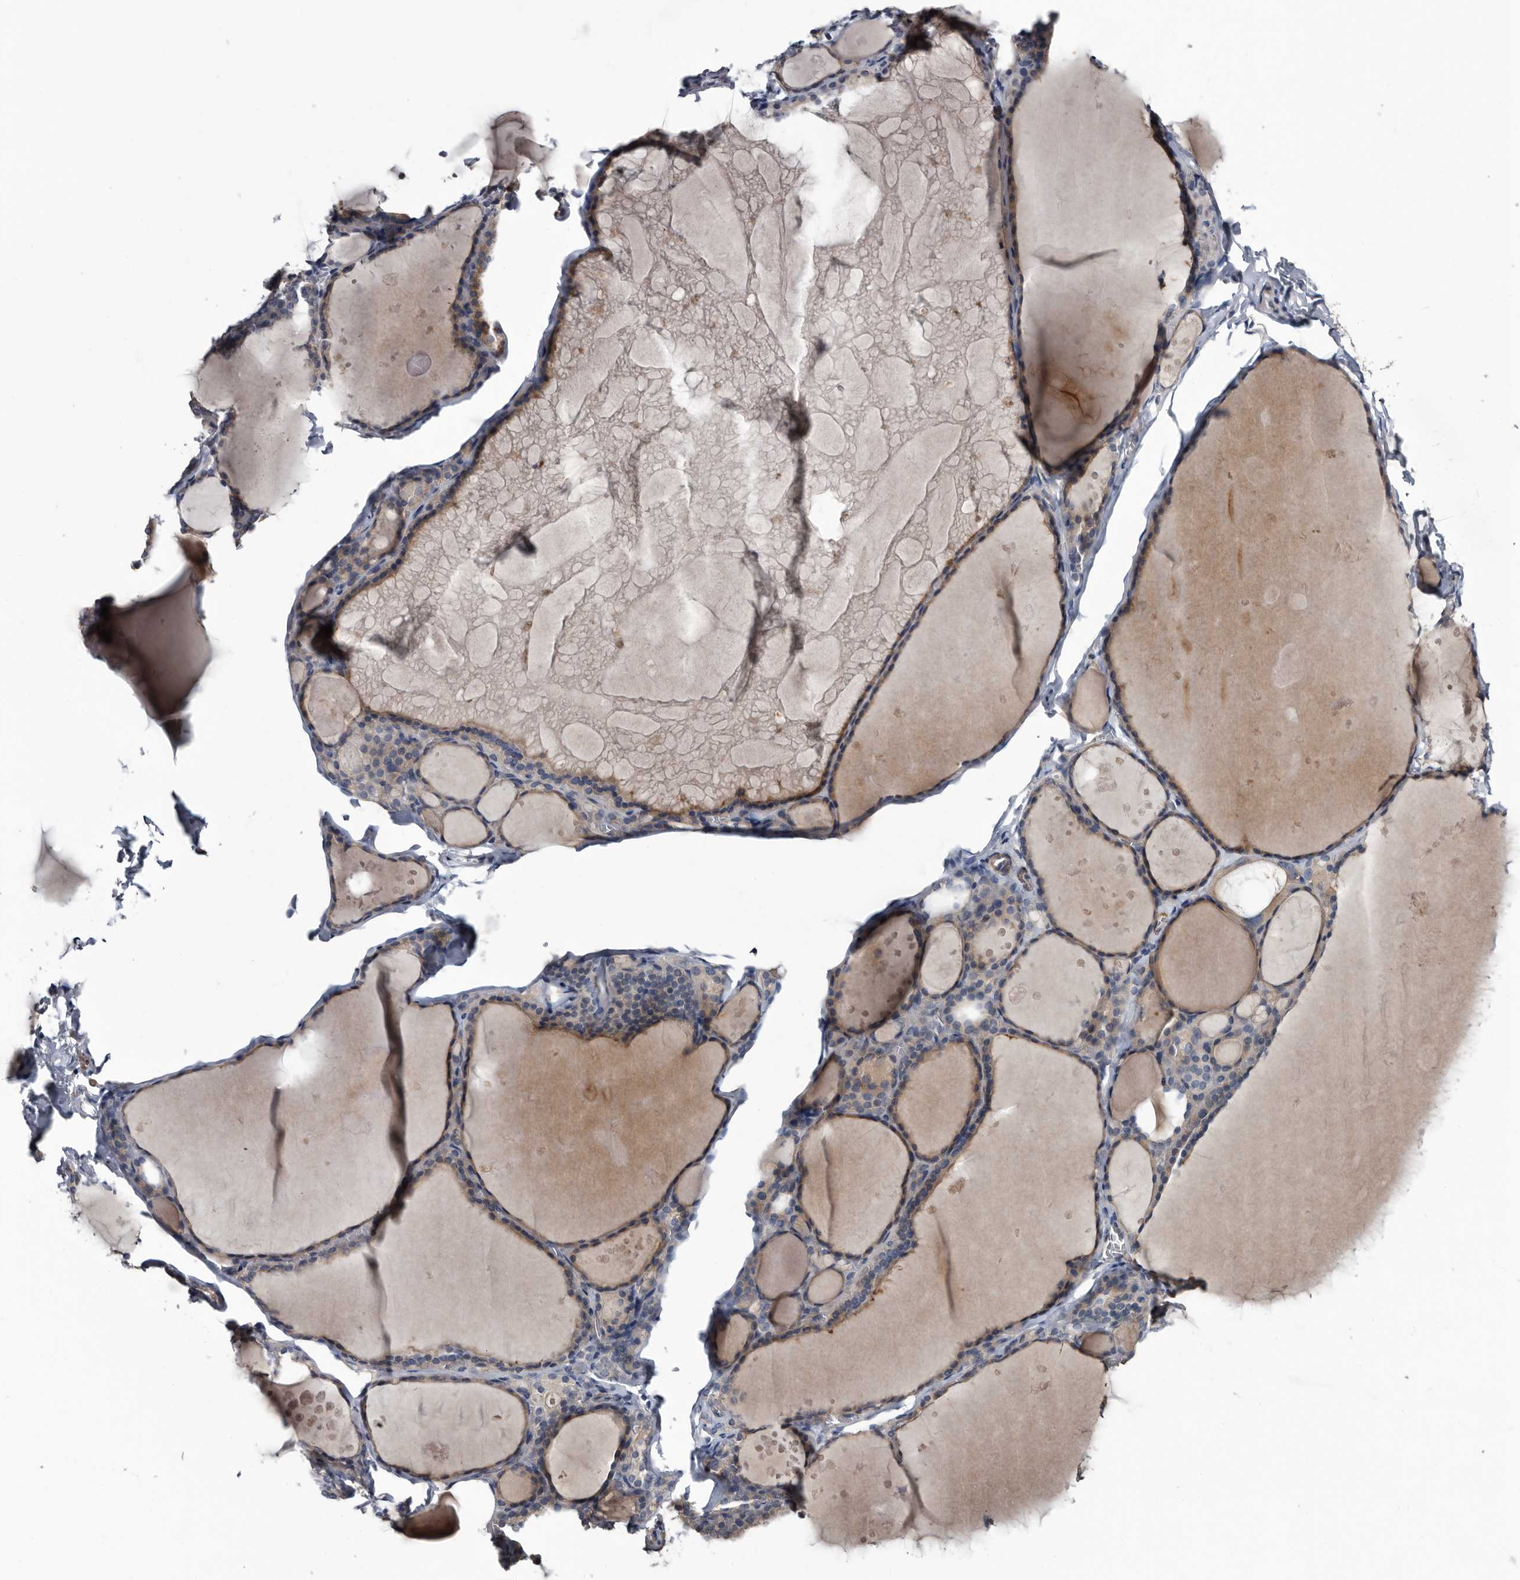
{"staining": {"intensity": "weak", "quantity": ">75%", "location": "cytoplasmic/membranous"}, "tissue": "thyroid gland", "cell_type": "Glandular cells", "image_type": "normal", "snomed": [{"axis": "morphology", "description": "Normal tissue, NOS"}, {"axis": "topography", "description": "Thyroid gland"}], "caption": "Immunohistochemistry (IHC) of normal human thyroid gland displays low levels of weak cytoplasmic/membranous staining in about >75% of glandular cells.", "gene": "IARS1", "patient": {"sex": "male", "age": 56}}